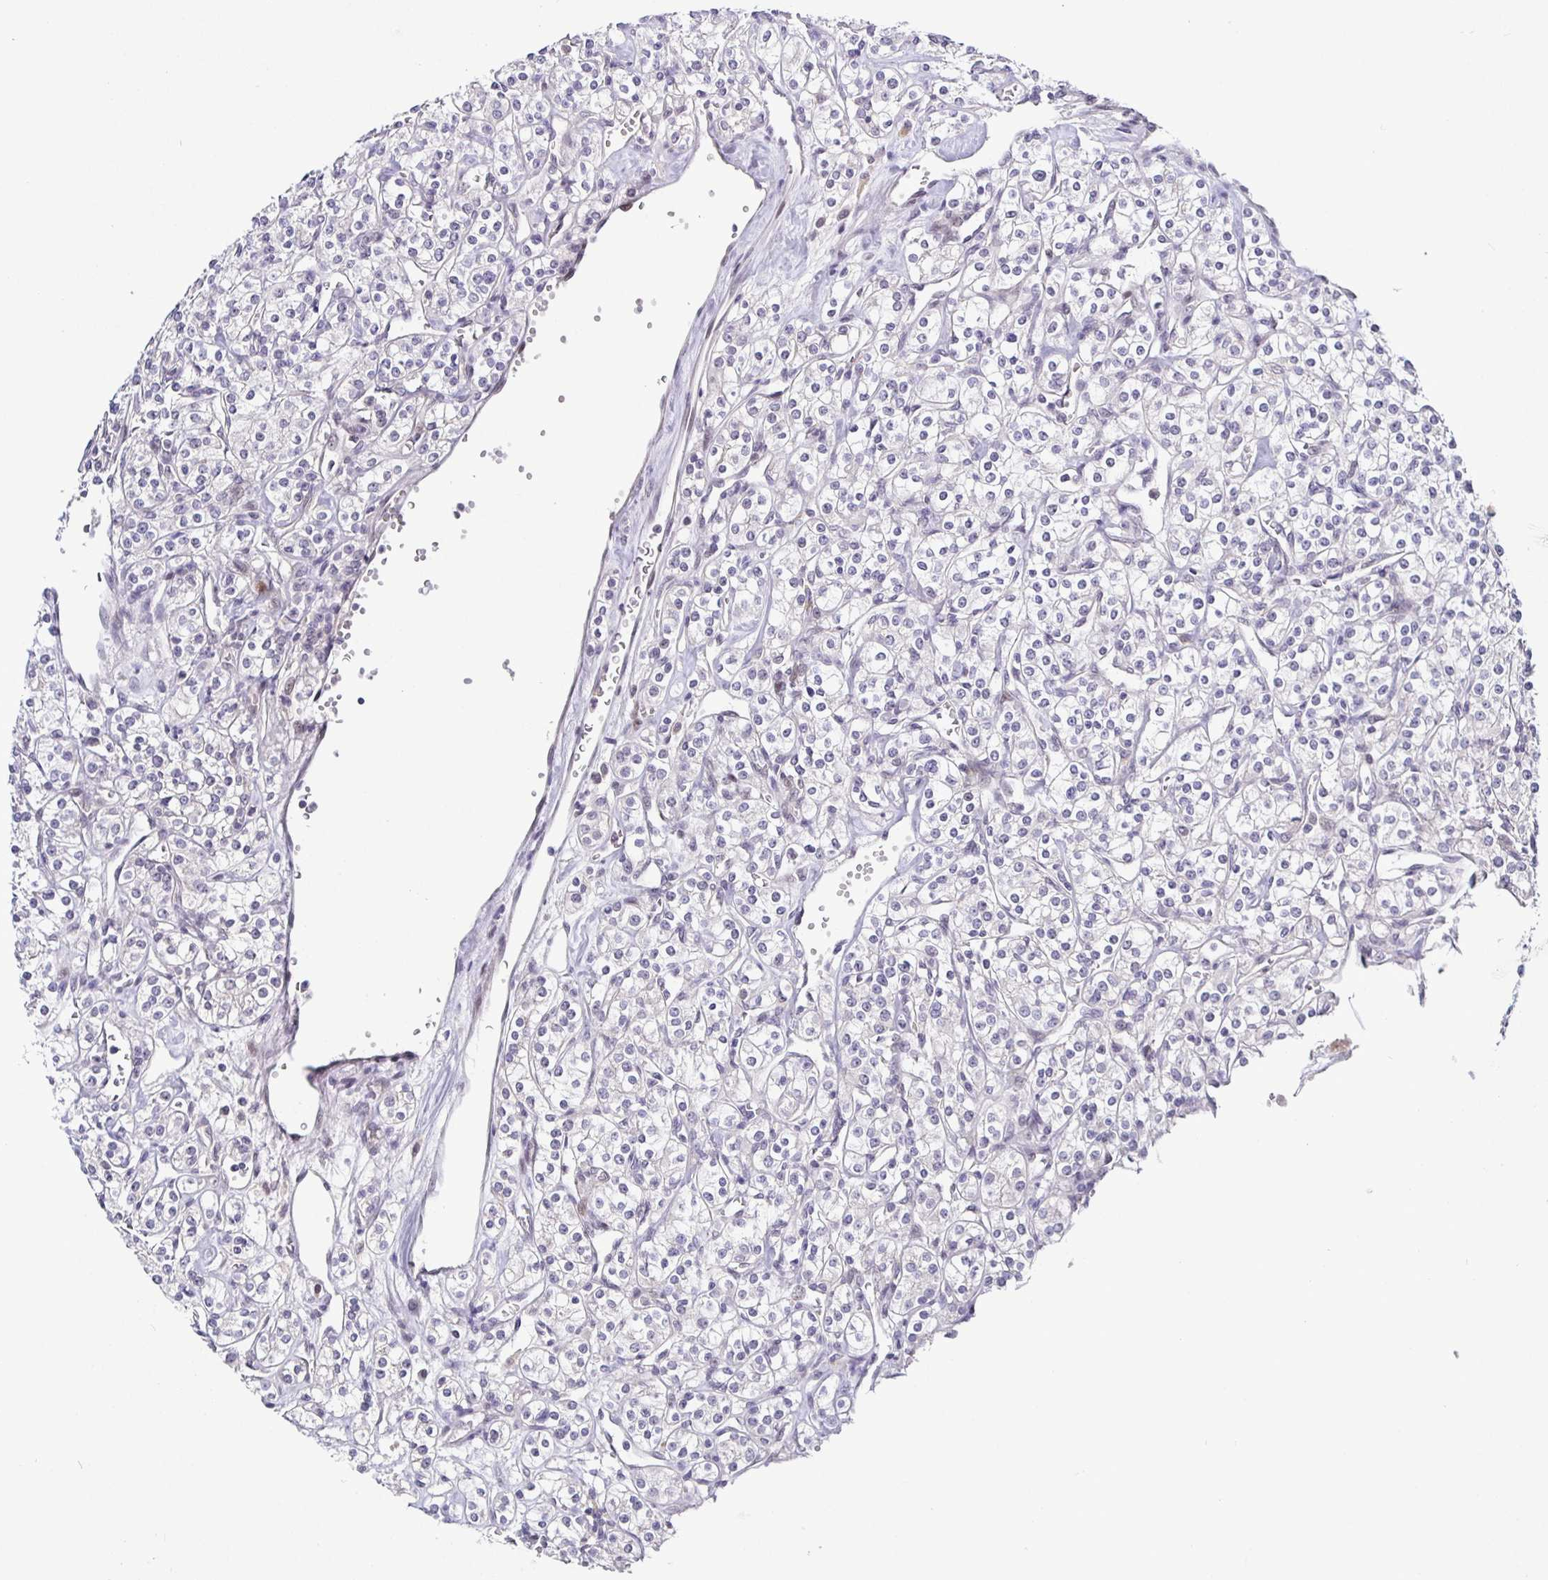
{"staining": {"intensity": "negative", "quantity": "none", "location": "none"}, "tissue": "renal cancer", "cell_type": "Tumor cells", "image_type": "cancer", "snomed": [{"axis": "morphology", "description": "Adenocarcinoma, NOS"}, {"axis": "topography", "description": "Kidney"}], "caption": "High power microscopy image of an immunohistochemistry (IHC) histopathology image of renal adenocarcinoma, revealing no significant expression in tumor cells.", "gene": "NUP188", "patient": {"sex": "male", "age": 77}}